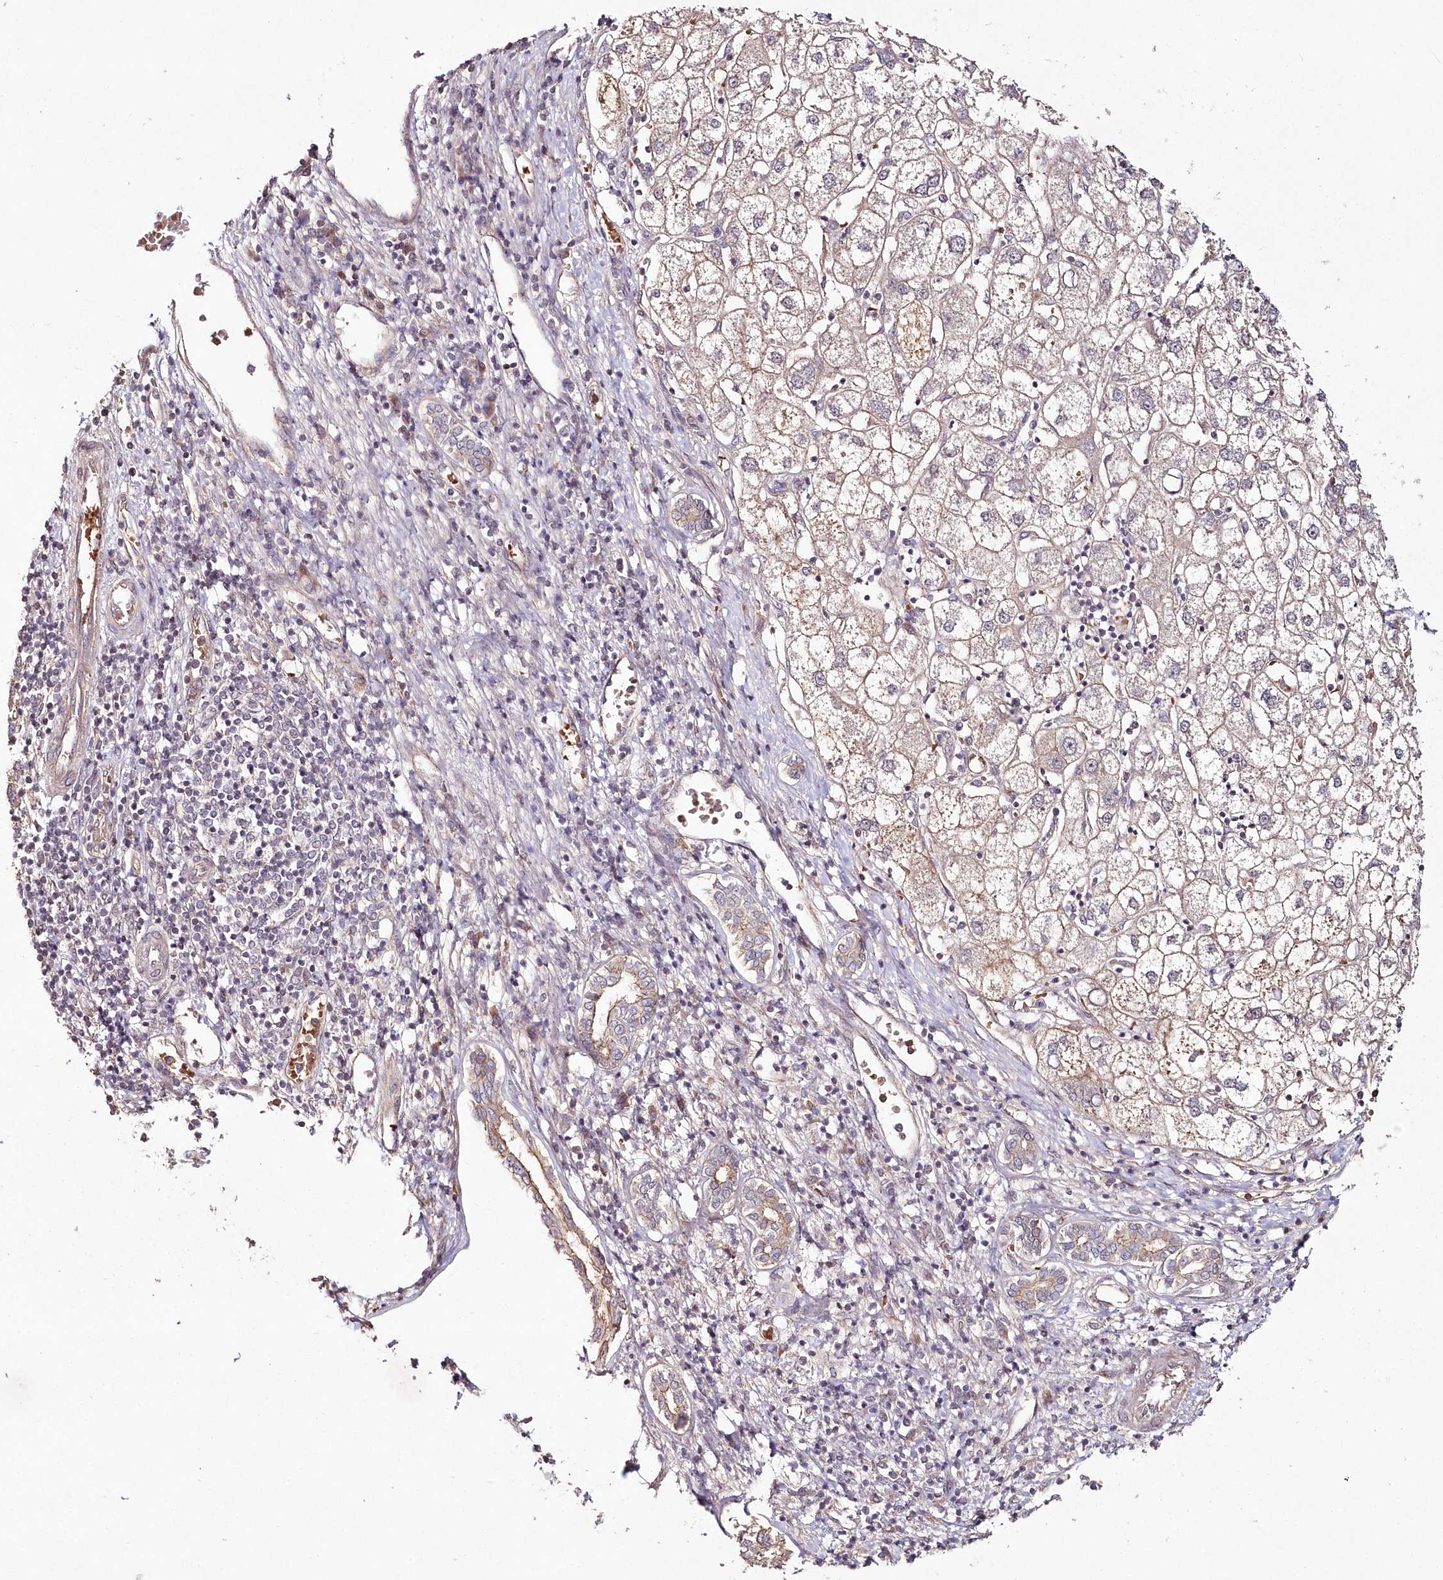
{"staining": {"intensity": "moderate", "quantity": "<25%", "location": "cytoplasmic/membranous"}, "tissue": "liver cancer", "cell_type": "Tumor cells", "image_type": "cancer", "snomed": [{"axis": "morphology", "description": "Carcinoma, Hepatocellular, NOS"}, {"axis": "topography", "description": "Liver"}], "caption": "There is low levels of moderate cytoplasmic/membranous expression in tumor cells of liver cancer, as demonstrated by immunohistochemical staining (brown color).", "gene": "HYCC2", "patient": {"sex": "male", "age": 65}}